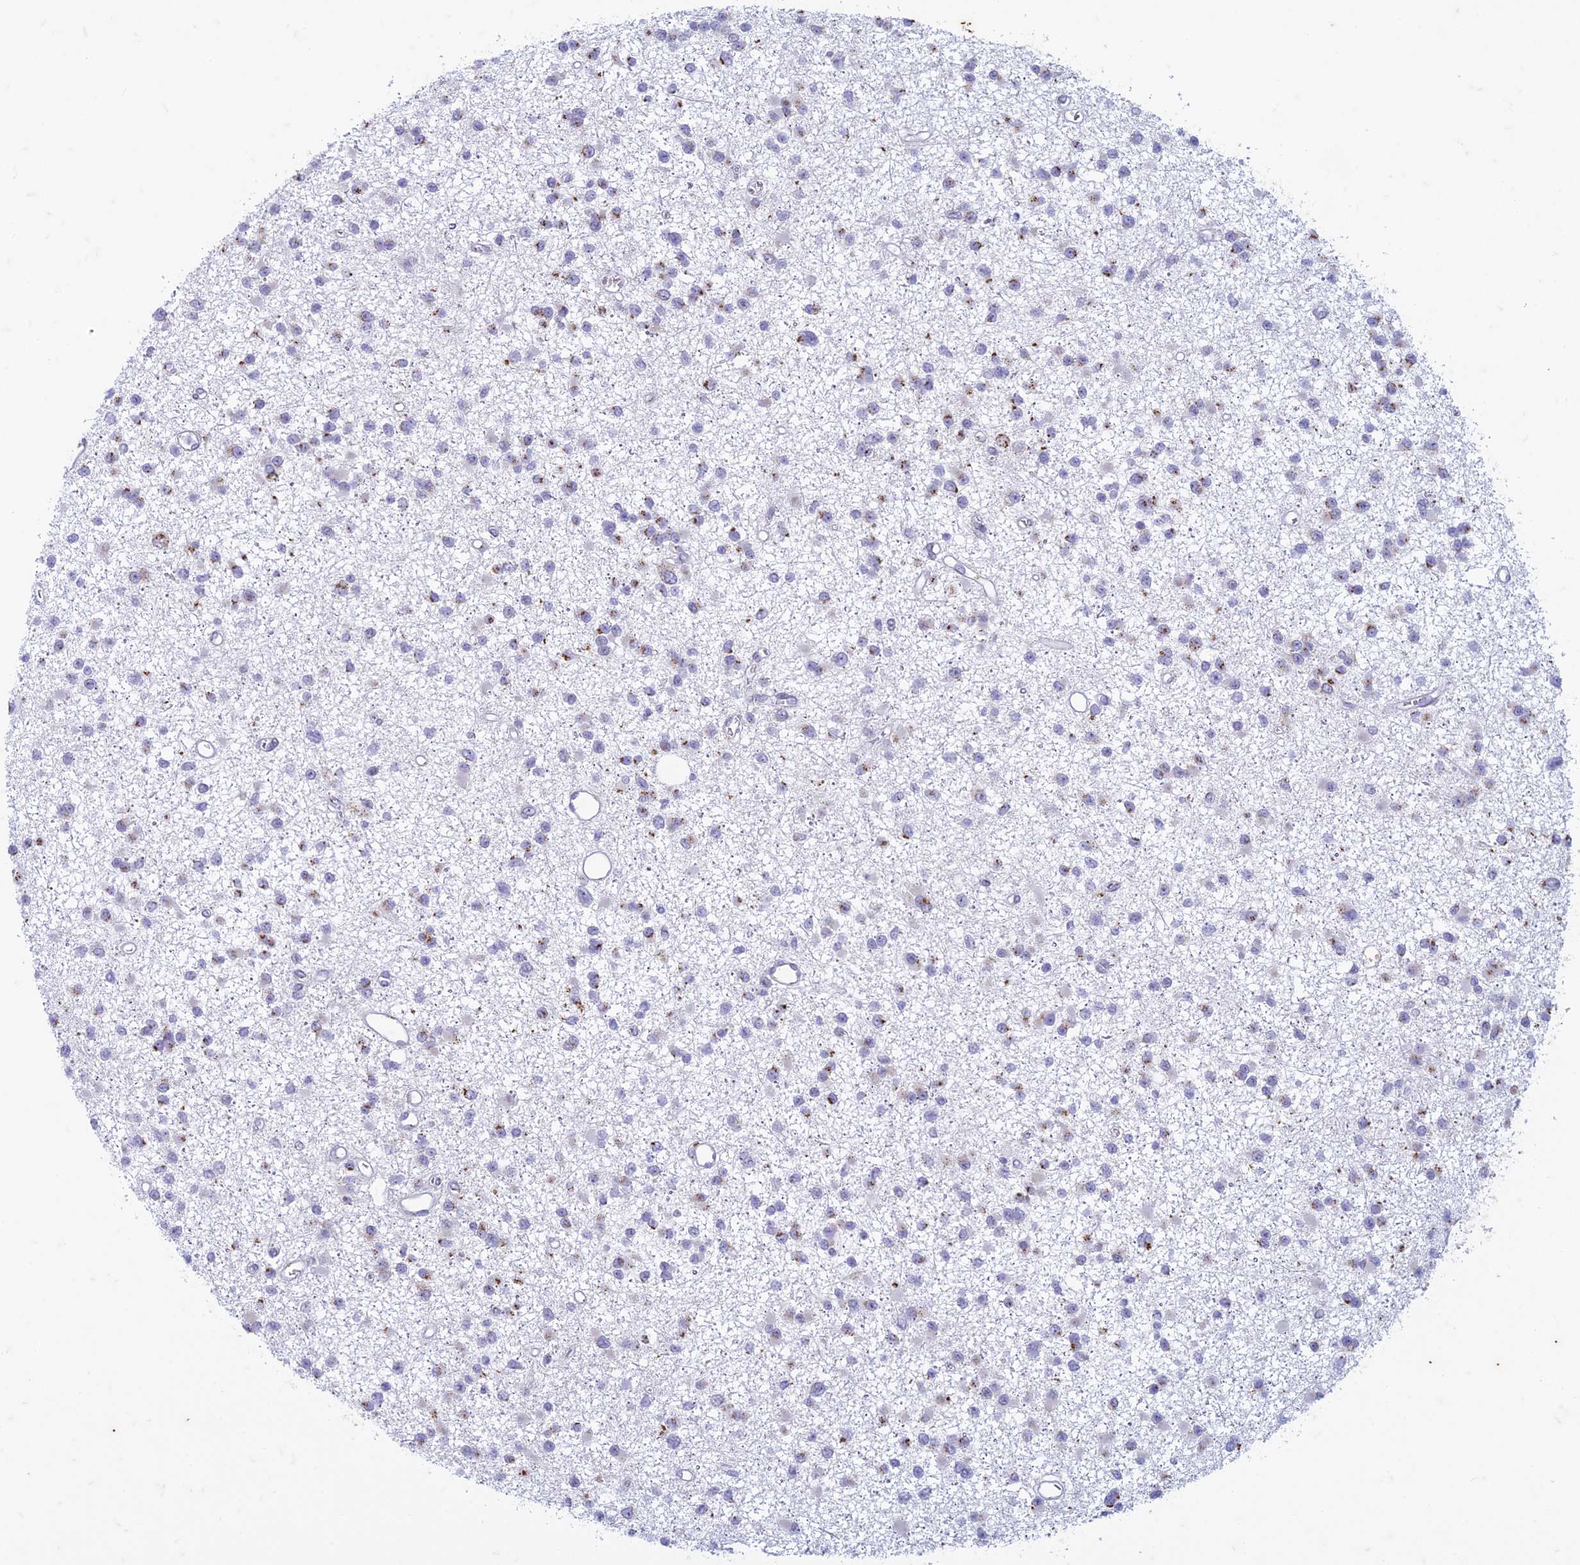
{"staining": {"intensity": "moderate", "quantity": "<25%", "location": "cytoplasmic/membranous"}, "tissue": "glioma", "cell_type": "Tumor cells", "image_type": "cancer", "snomed": [{"axis": "morphology", "description": "Glioma, malignant, Low grade"}, {"axis": "topography", "description": "Brain"}], "caption": "Glioma stained for a protein (brown) demonstrates moderate cytoplasmic/membranous positive positivity in approximately <25% of tumor cells.", "gene": "FAM3C", "patient": {"sex": "female", "age": 22}}